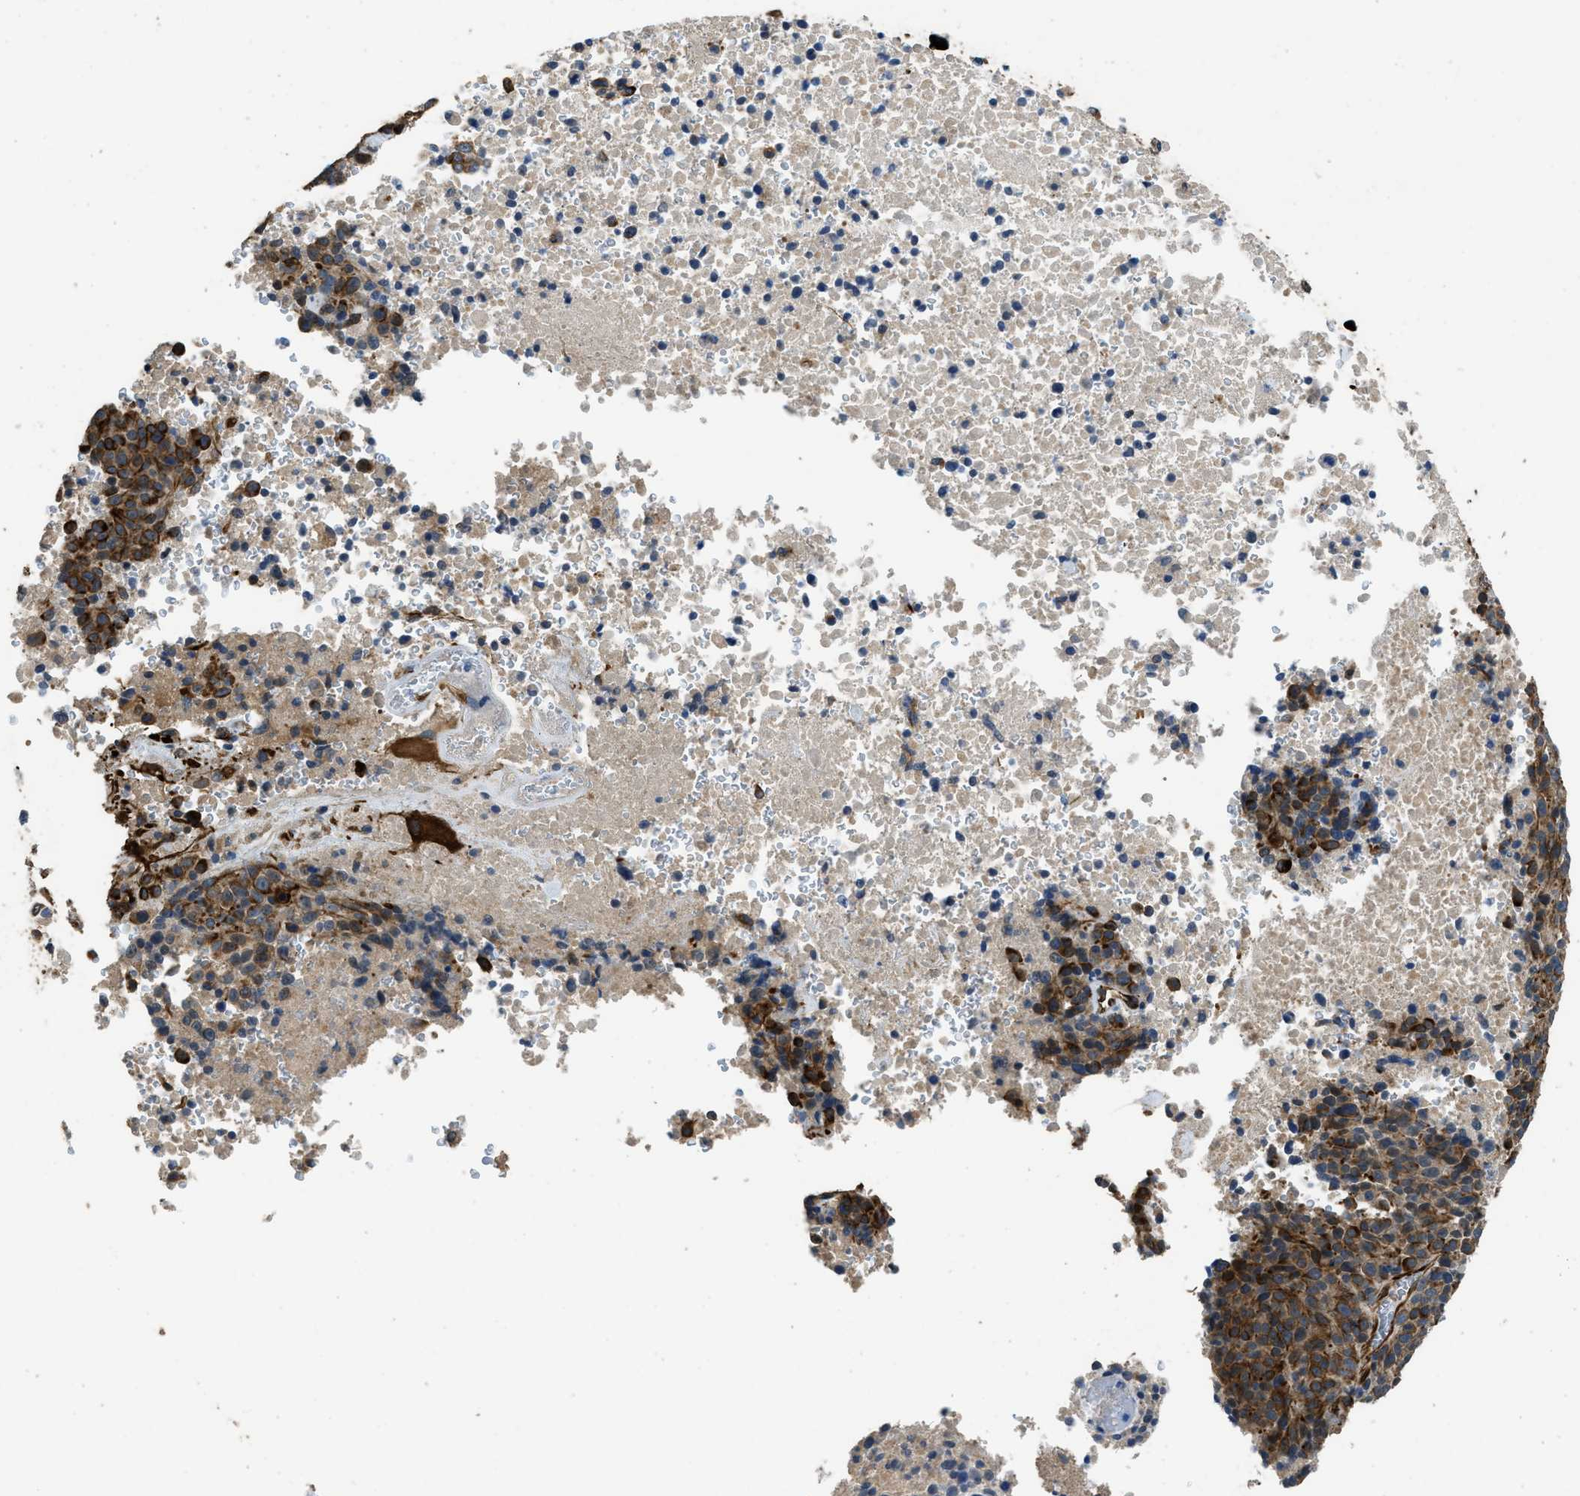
{"staining": {"intensity": "moderate", "quantity": ">75%", "location": "cytoplasmic/membranous"}, "tissue": "melanoma", "cell_type": "Tumor cells", "image_type": "cancer", "snomed": [{"axis": "morphology", "description": "Malignant melanoma, Metastatic site"}, {"axis": "topography", "description": "Cerebral cortex"}], "caption": "Immunohistochemistry of human malignant melanoma (metastatic site) exhibits medium levels of moderate cytoplasmic/membranous expression in about >75% of tumor cells.", "gene": "SYNM", "patient": {"sex": "female", "age": 52}}